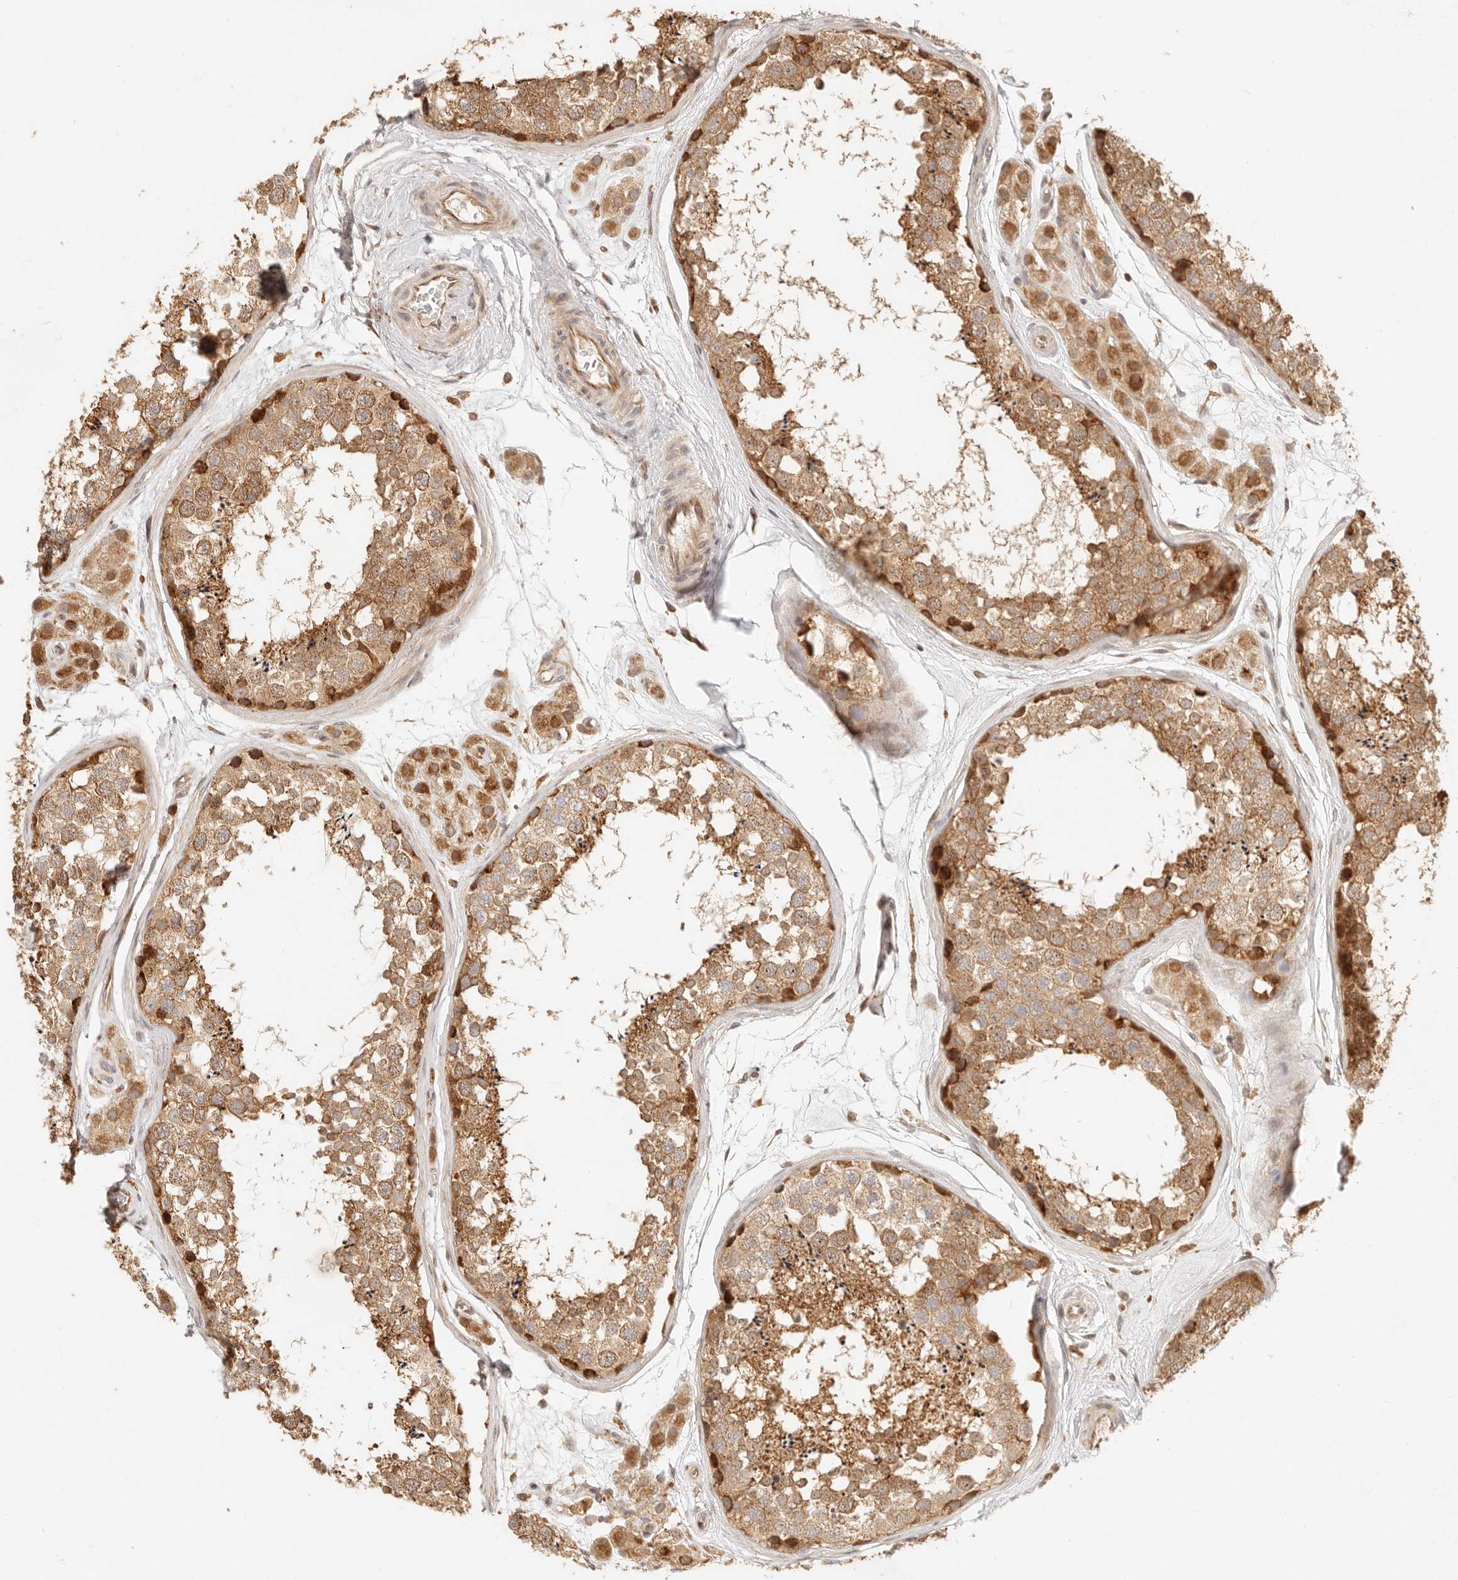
{"staining": {"intensity": "moderate", "quantity": ">75%", "location": "cytoplasmic/membranous"}, "tissue": "testis", "cell_type": "Cells in seminiferous ducts", "image_type": "normal", "snomed": [{"axis": "morphology", "description": "Normal tissue, NOS"}, {"axis": "topography", "description": "Testis"}], "caption": "Immunohistochemistry photomicrograph of unremarkable testis: testis stained using immunohistochemistry (IHC) displays medium levels of moderate protein expression localized specifically in the cytoplasmic/membranous of cells in seminiferous ducts, appearing as a cytoplasmic/membranous brown color.", "gene": "TIMM17A", "patient": {"sex": "male", "age": 56}}